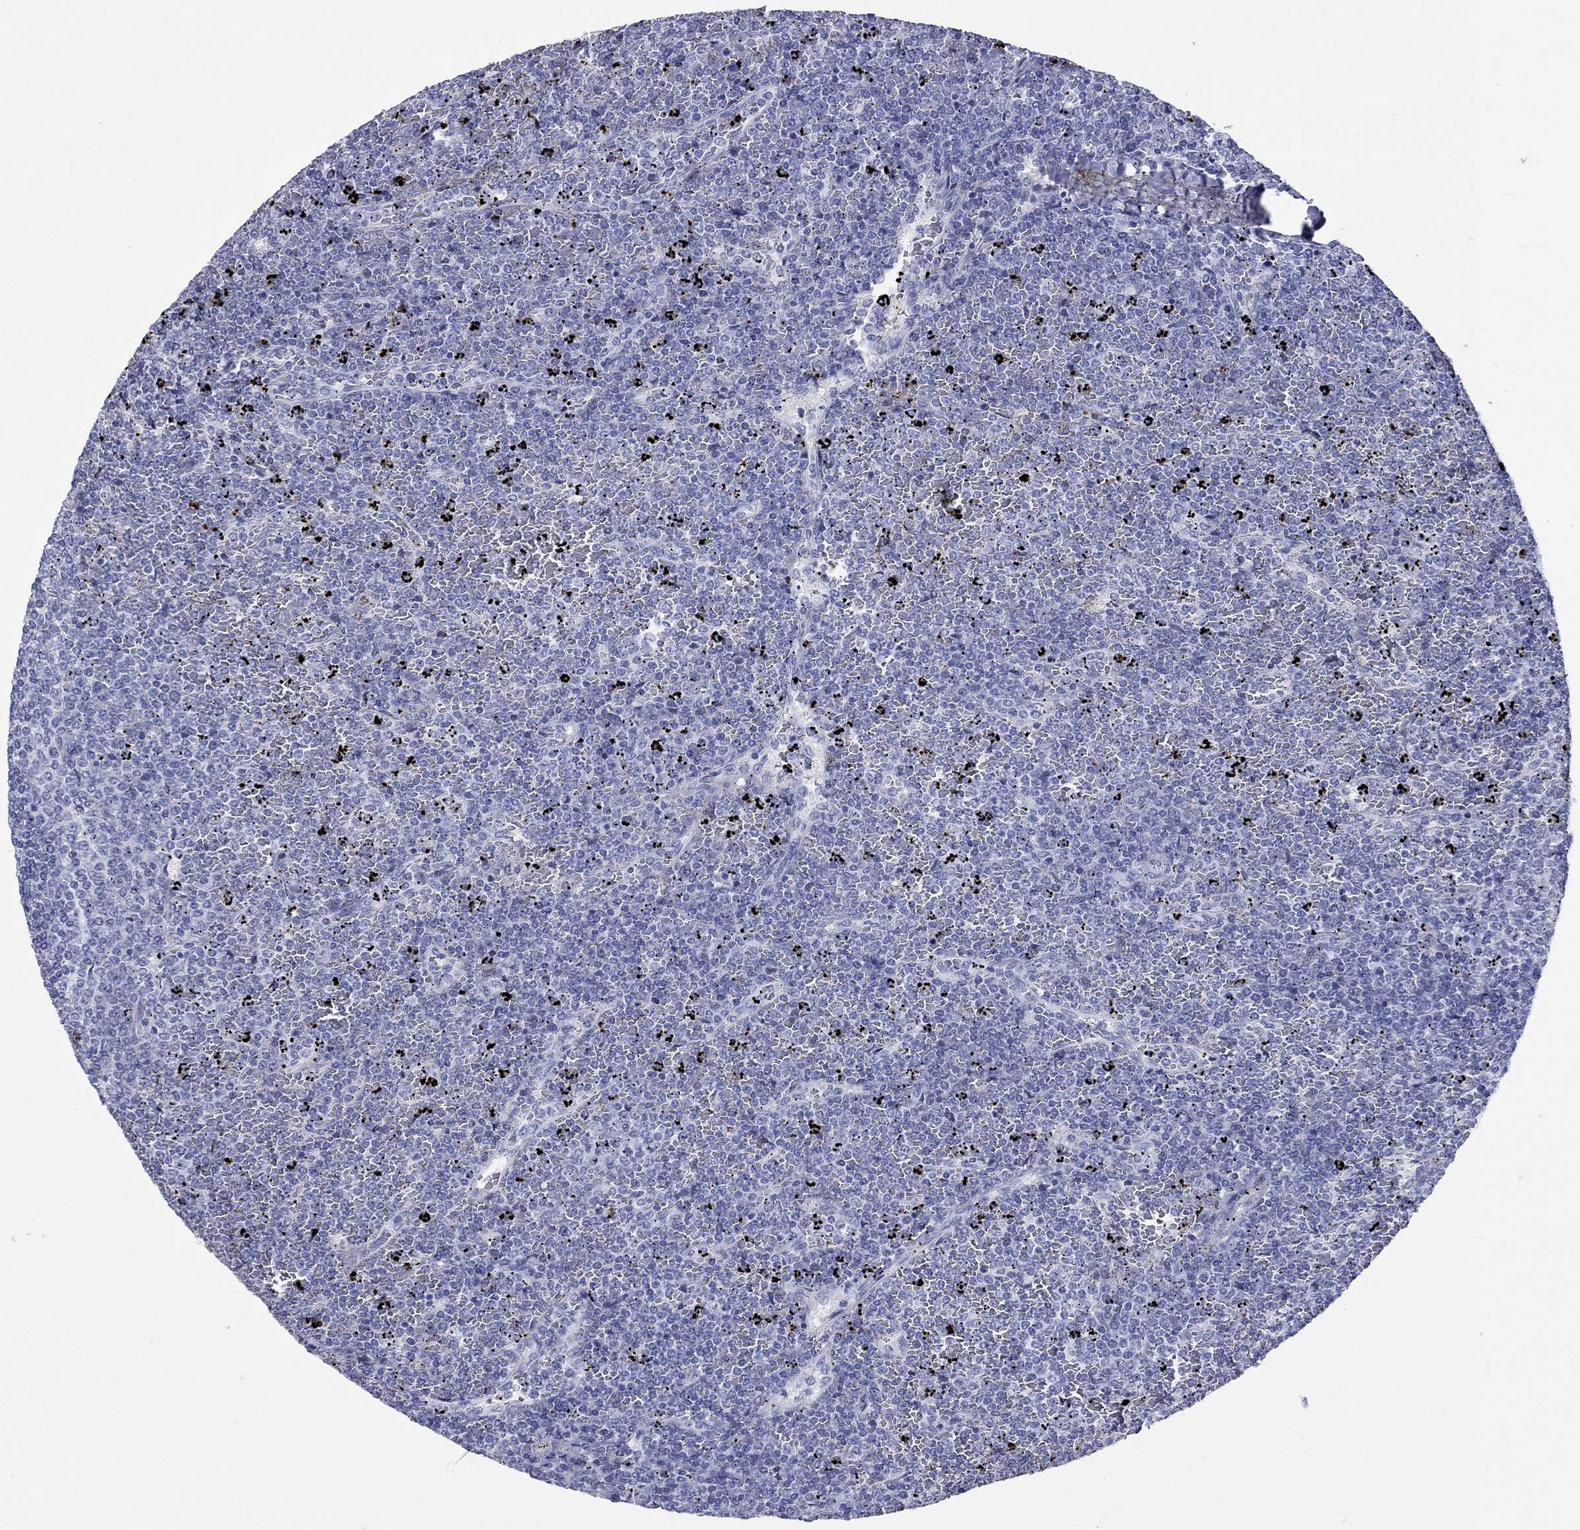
{"staining": {"intensity": "negative", "quantity": "none", "location": "none"}, "tissue": "lymphoma", "cell_type": "Tumor cells", "image_type": "cancer", "snomed": [{"axis": "morphology", "description": "Malignant lymphoma, non-Hodgkin's type, Low grade"}, {"axis": "topography", "description": "Spleen"}], "caption": "Immunohistochemistry of human malignant lymphoma, non-Hodgkin's type (low-grade) shows no staining in tumor cells. Brightfield microscopy of immunohistochemistry stained with DAB (brown) and hematoxylin (blue), captured at high magnification.", "gene": "CCNA1", "patient": {"sex": "female", "age": 77}}